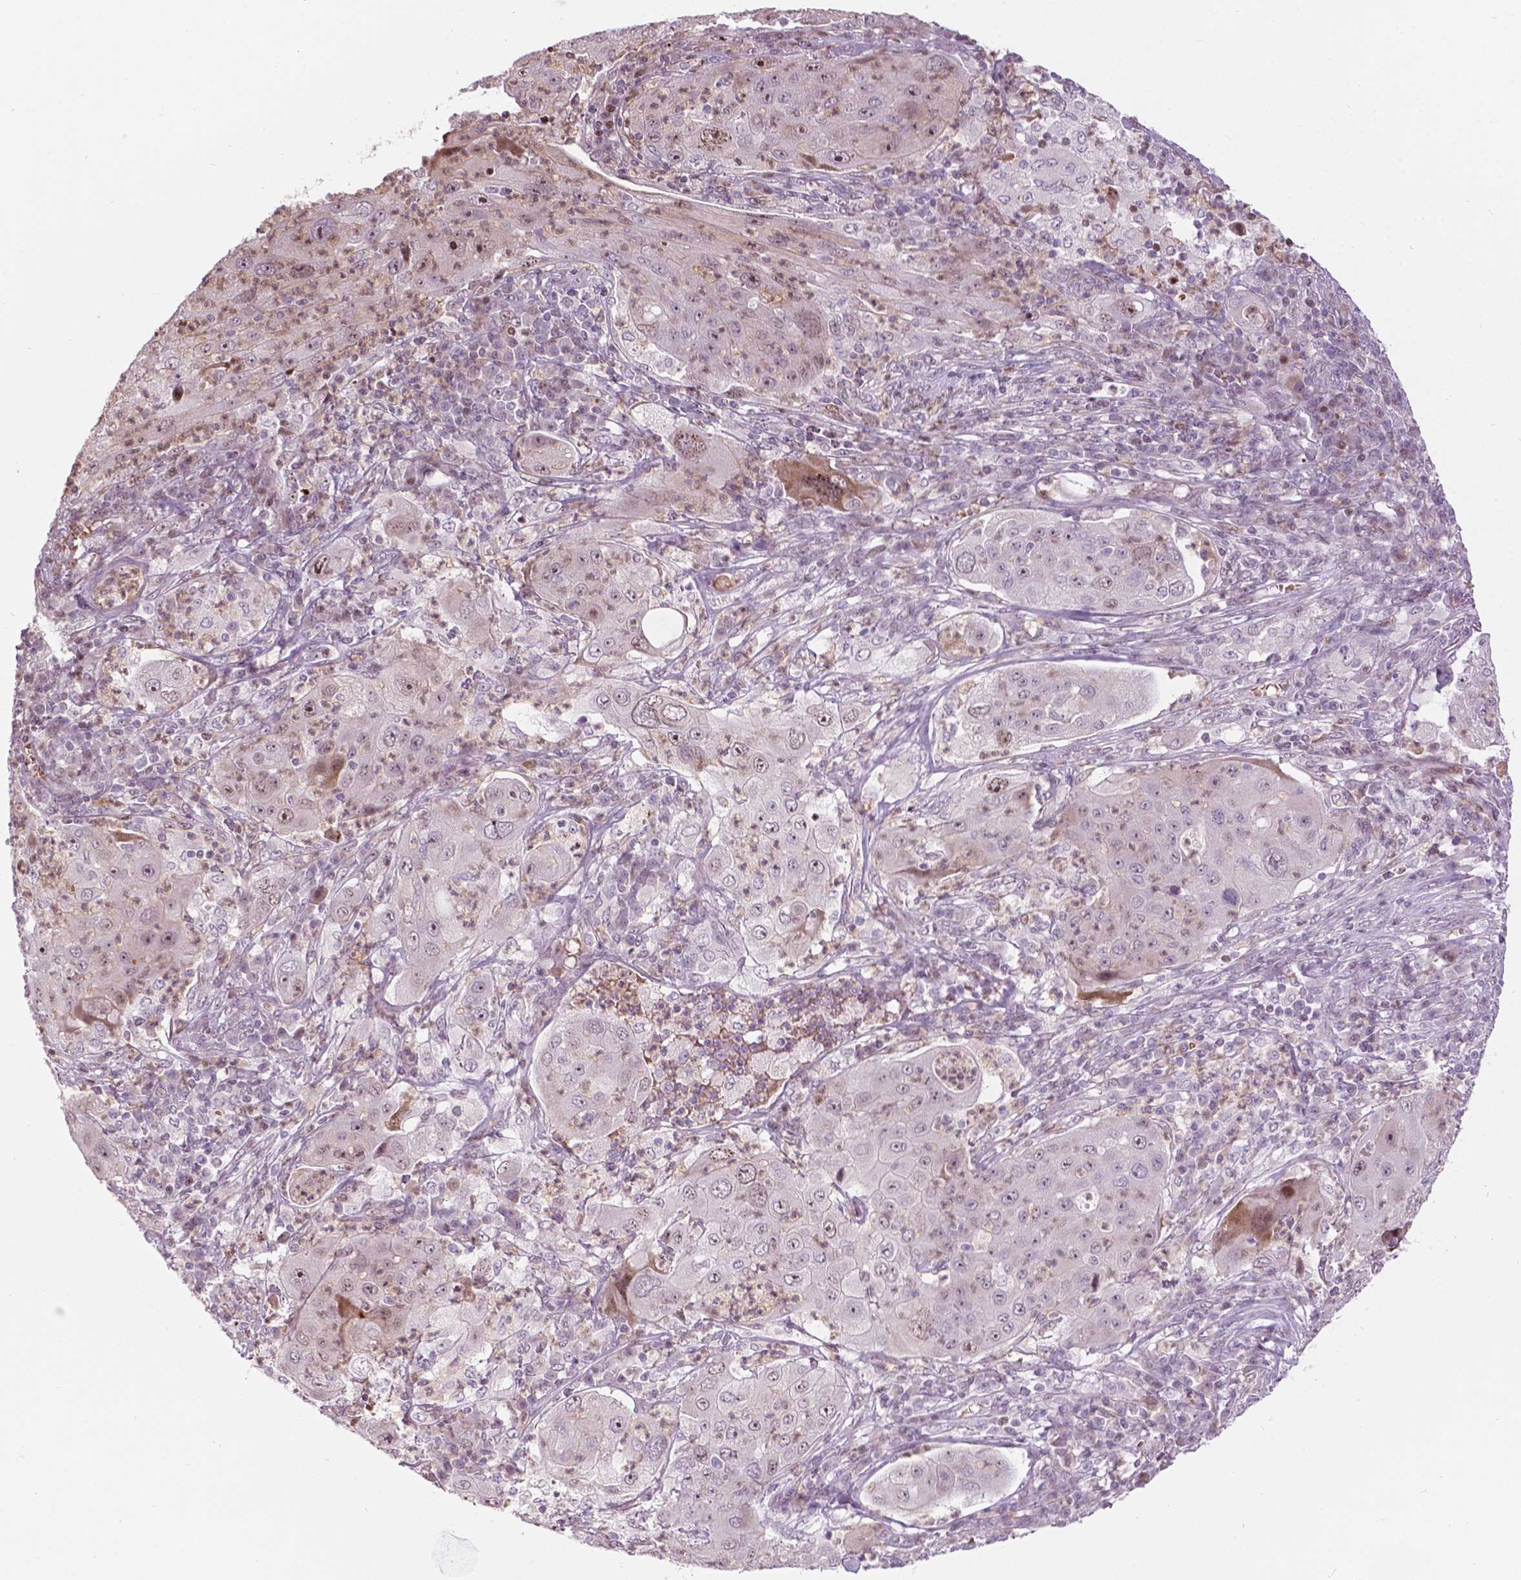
{"staining": {"intensity": "weak", "quantity": "25%-75%", "location": "nuclear"}, "tissue": "lung cancer", "cell_type": "Tumor cells", "image_type": "cancer", "snomed": [{"axis": "morphology", "description": "Squamous cell carcinoma, NOS"}, {"axis": "topography", "description": "Lung"}], "caption": "Immunohistochemistry (DAB) staining of lung cancer displays weak nuclear protein positivity in approximately 25%-75% of tumor cells. (IHC, brightfield microscopy, high magnification).", "gene": "PTPN18", "patient": {"sex": "female", "age": 59}}